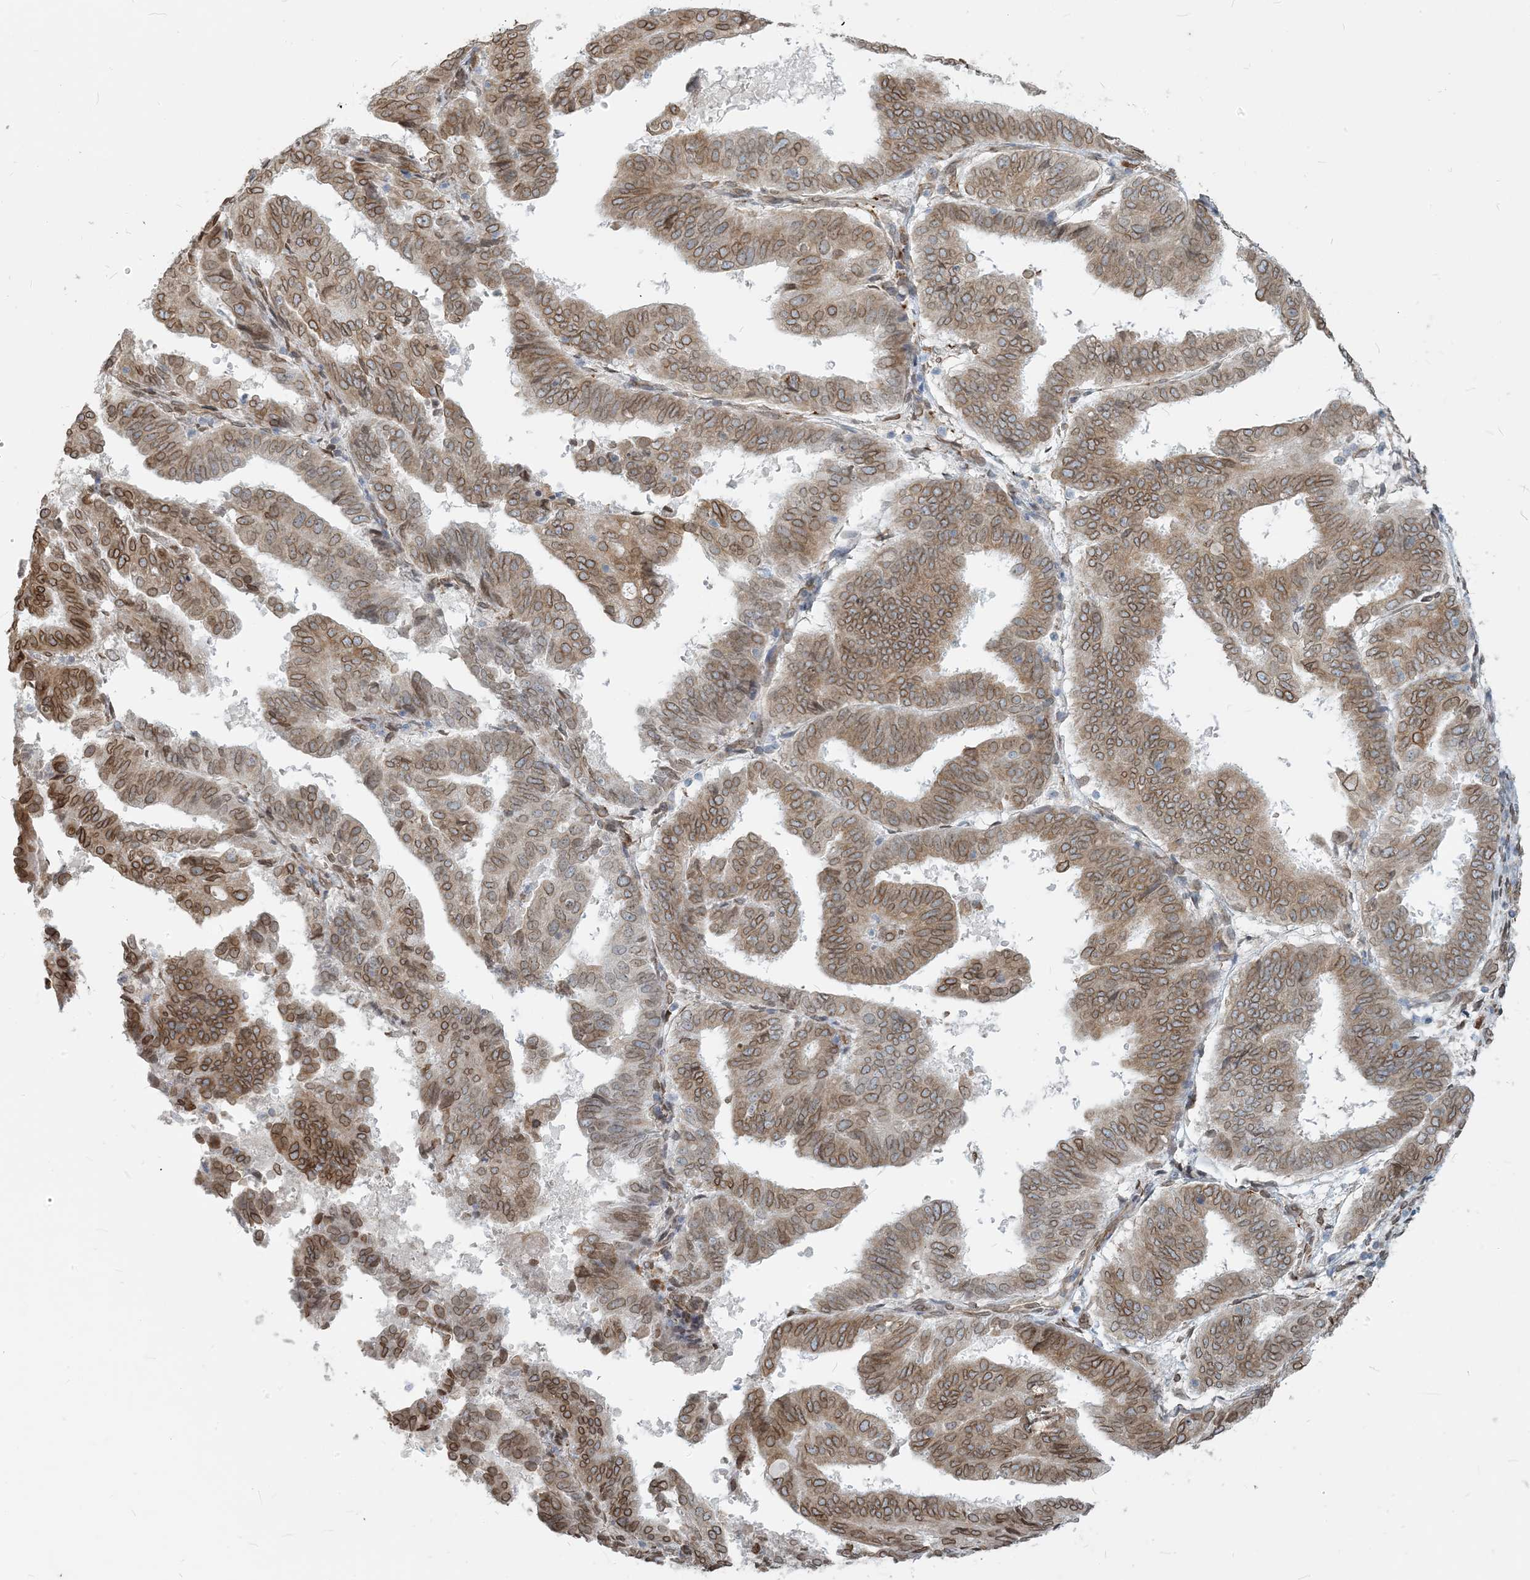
{"staining": {"intensity": "moderate", "quantity": ">75%", "location": "cytoplasmic/membranous,nuclear"}, "tissue": "endometrial cancer", "cell_type": "Tumor cells", "image_type": "cancer", "snomed": [{"axis": "morphology", "description": "Adenocarcinoma, NOS"}, {"axis": "topography", "description": "Uterus"}], "caption": "IHC of human endometrial cancer shows medium levels of moderate cytoplasmic/membranous and nuclear staining in approximately >75% of tumor cells.", "gene": "WWP1", "patient": {"sex": "female", "age": 77}}